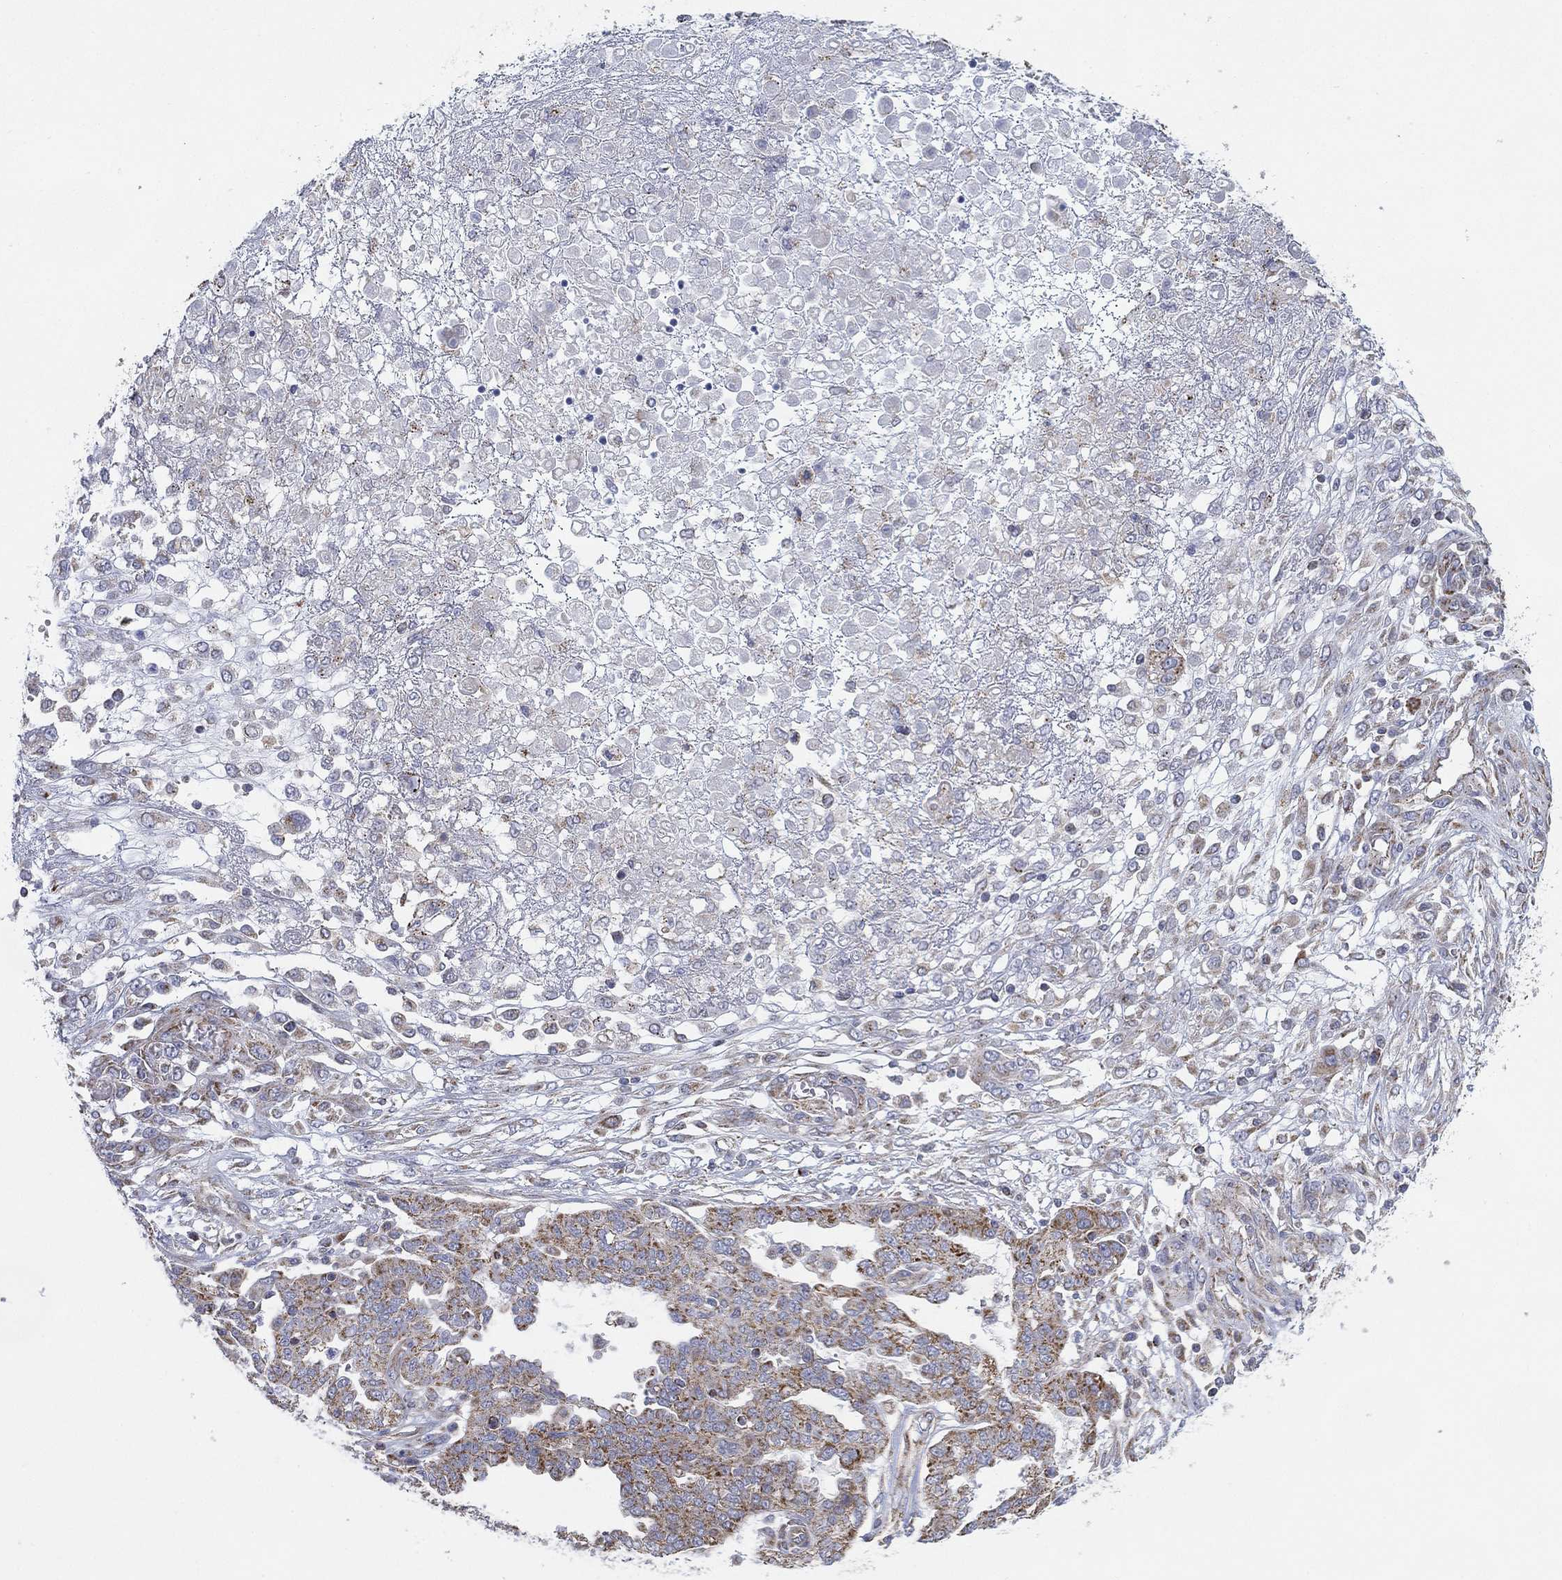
{"staining": {"intensity": "moderate", "quantity": "25%-75%", "location": "cytoplasmic/membranous"}, "tissue": "ovarian cancer", "cell_type": "Tumor cells", "image_type": "cancer", "snomed": [{"axis": "morphology", "description": "Cystadenocarcinoma, serous, NOS"}, {"axis": "topography", "description": "Ovary"}], "caption": "Immunohistochemical staining of serous cystadenocarcinoma (ovarian) reveals moderate cytoplasmic/membranous protein staining in approximately 25%-75% of tumor cells. (Stains: DAB (3,3'-diaminobenzidine) in brown, nuclei in blue, Microscopy: brightfield microscopy at high magnification).", "gene": "INA", "patient": {"sex": "female", "age": 67}}